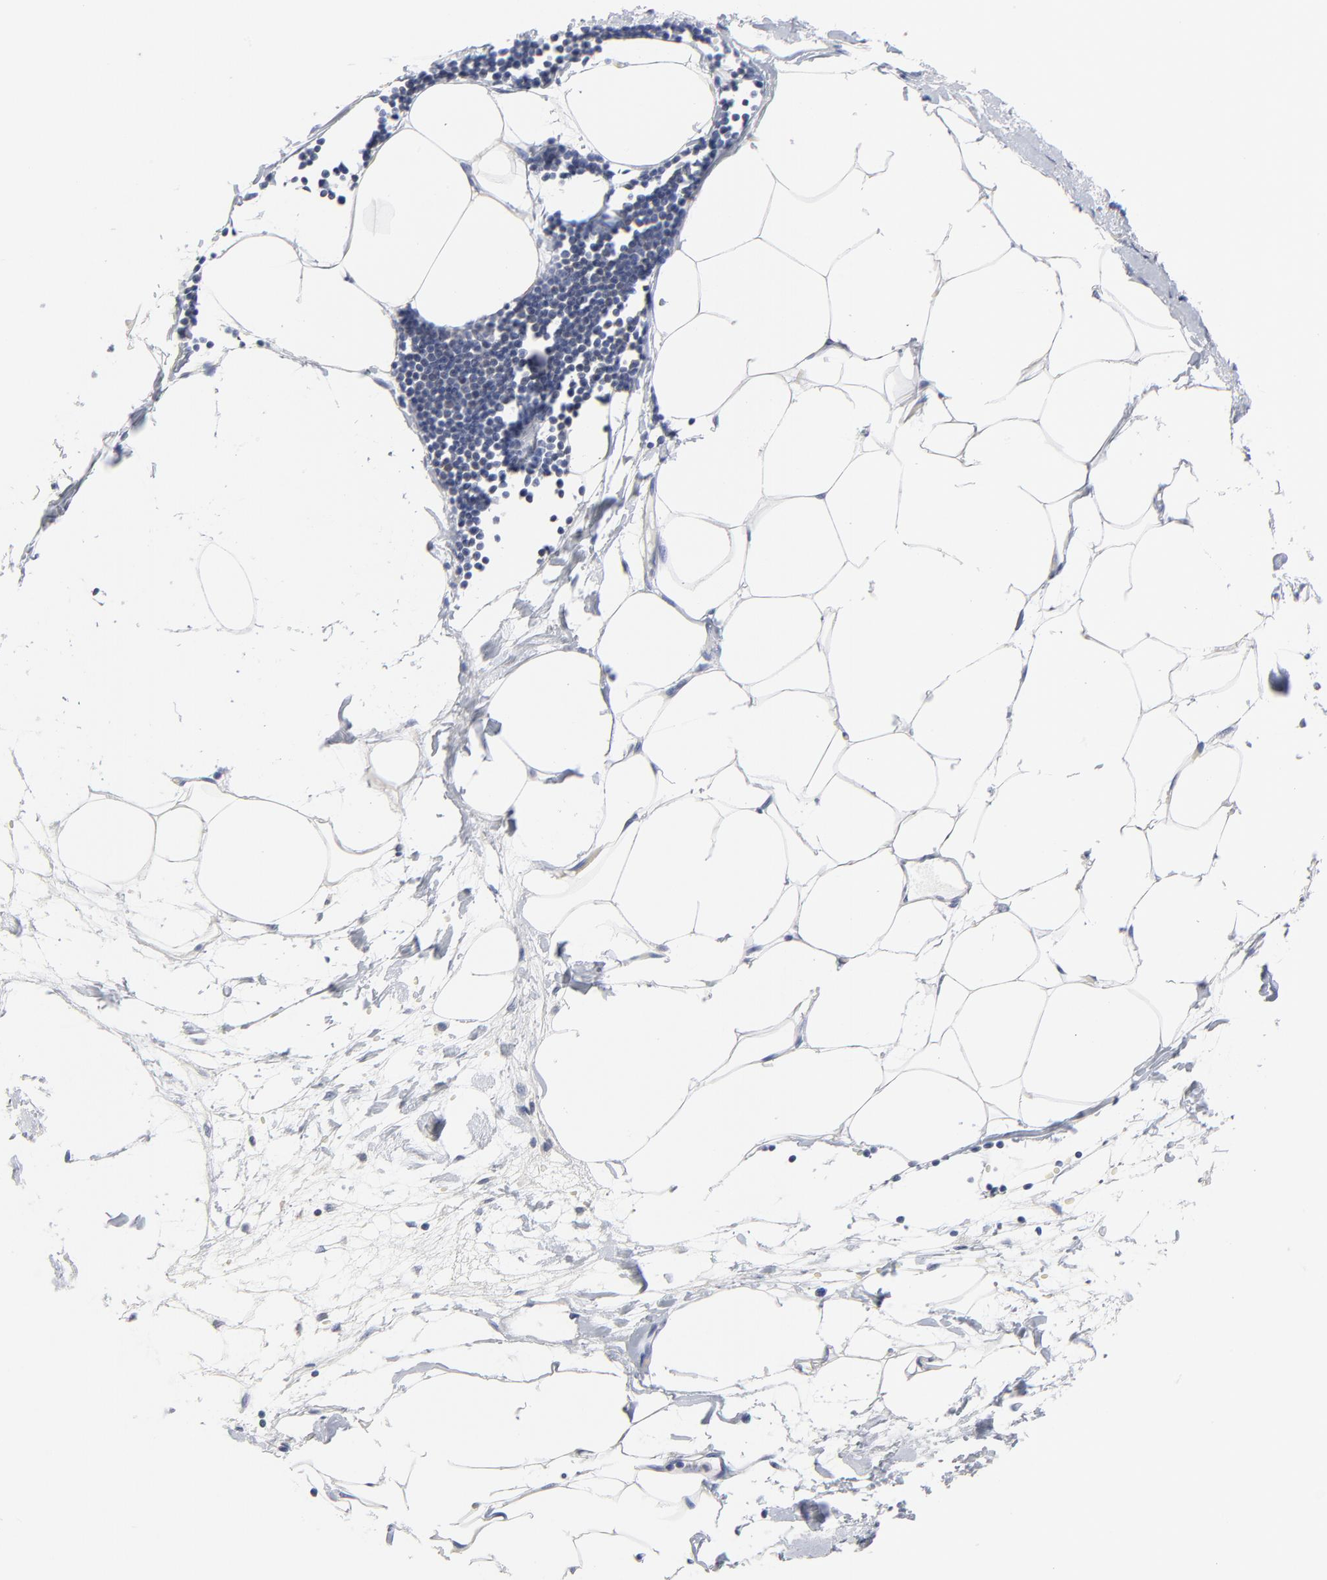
{"staining": {"intensity": "negative", "quantity": "none", "location": "none"}, "tissue": "adipose tissue", "cell_type": "Adipocytes", "image_type": "normal", "snomed": [{"axis": "morphology", "description": "Normal tissue, NOS"}, {"axis": "morphology", "description": "Adenocarcinoma, NOS"}, {"axis": "topography", "description": "Colon"}, {"axis": "topography", "description": "Peripheral nerve tissue"}], "caption": "Immunohistochemical staining of benign human adipose tissue displays no significant expression in adipocytes.", "gene": "CAB39L", "patient": {"sex": "male", "age": 14}}